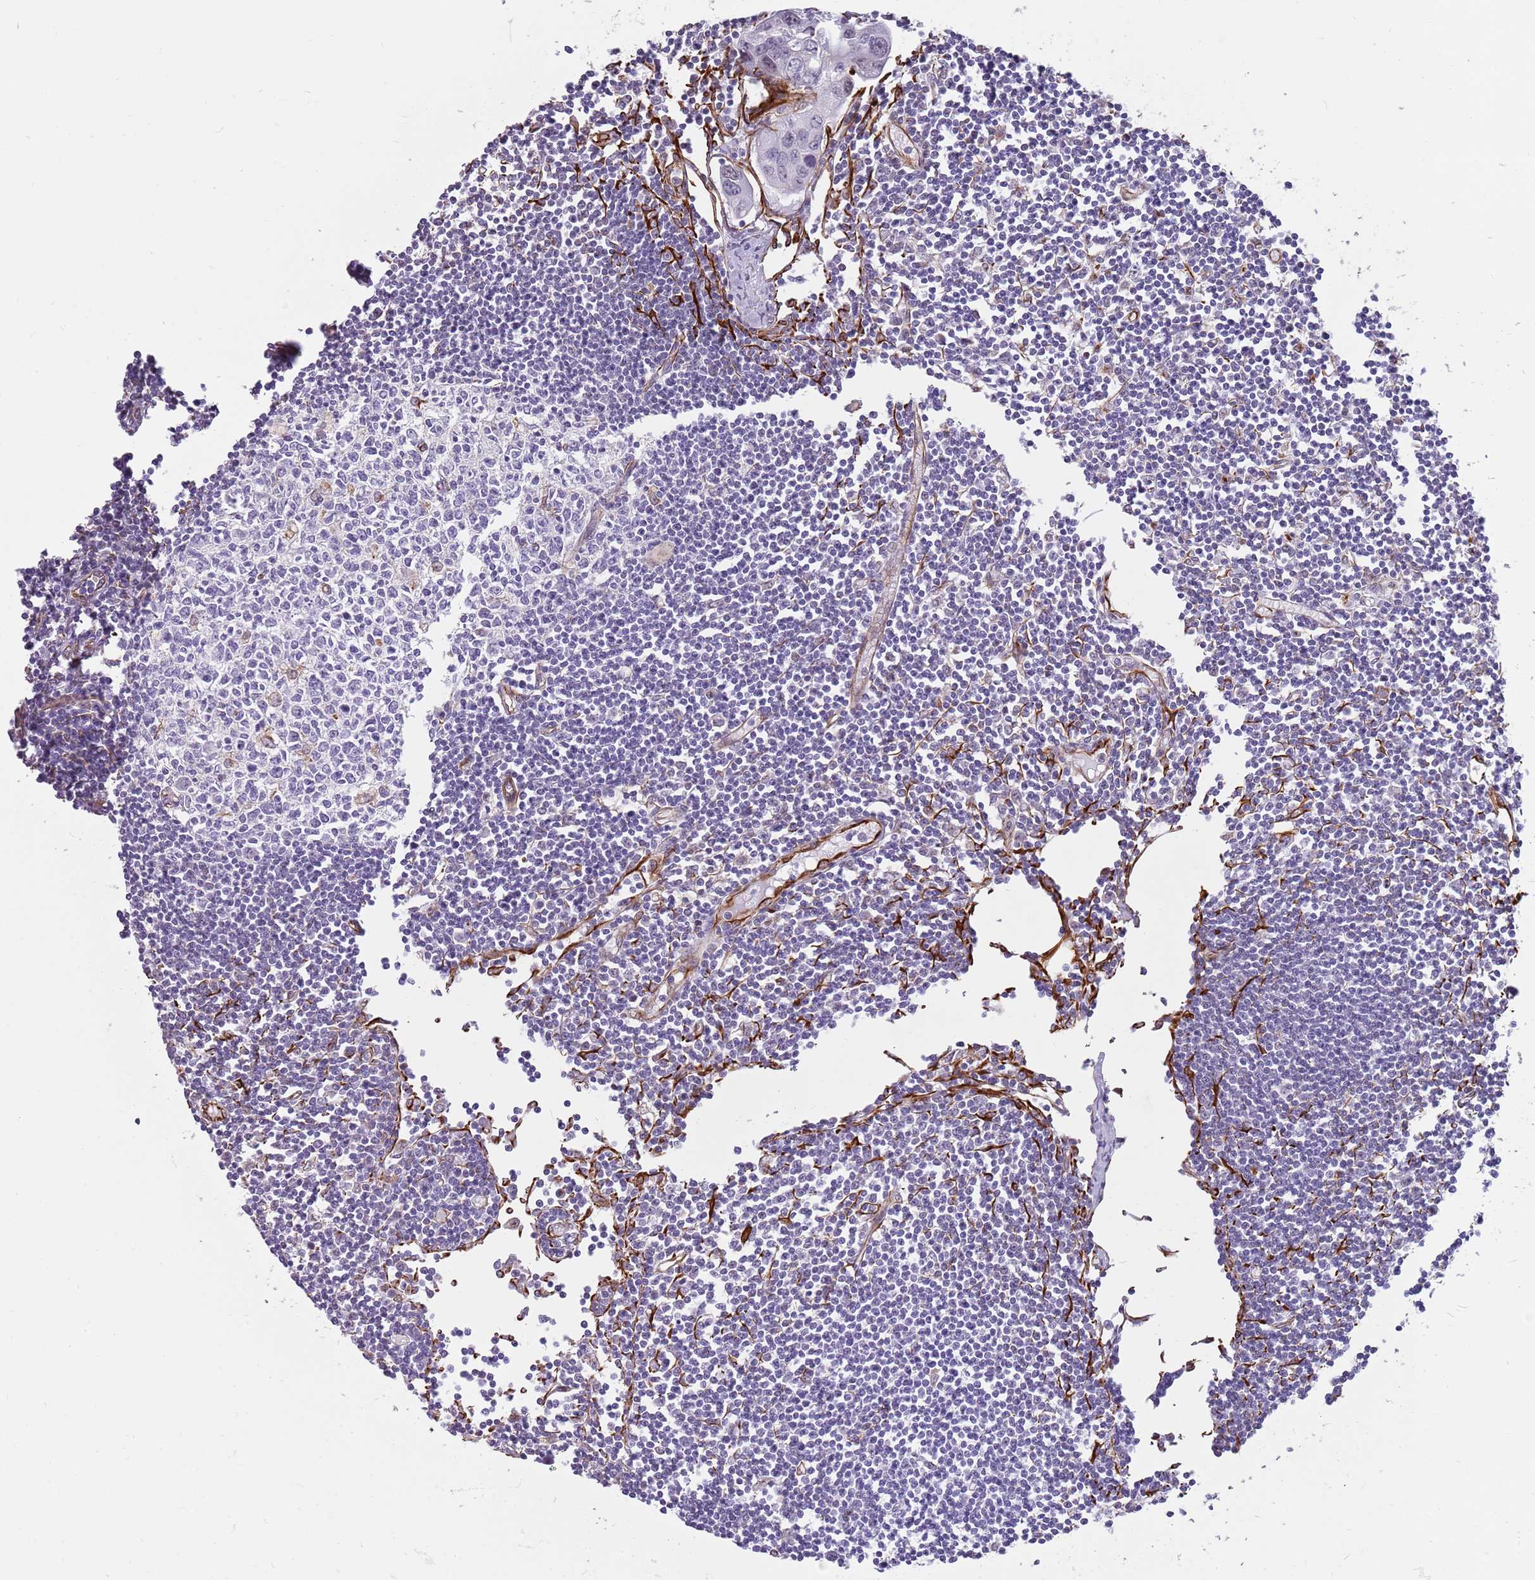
{"staining": {"intensity": "negative", "quantity": "none", "location": "none"}, "tissue": "lymph node", "cell_type": "Germinal center cells", "image_type": "normal", "snomed": [{"axis": "morphology", "description": "Normal tissue, NOS"}, {"axis": "topography", "description": "Lymph node"}], "caption": "IHC photomicrograph of benign human lymph node stained for a protein (brown), which exhibits no staining in germinal center cells.", "gene": "ENSG00000271254", "patient": {"sex": "female", "age": 11}}